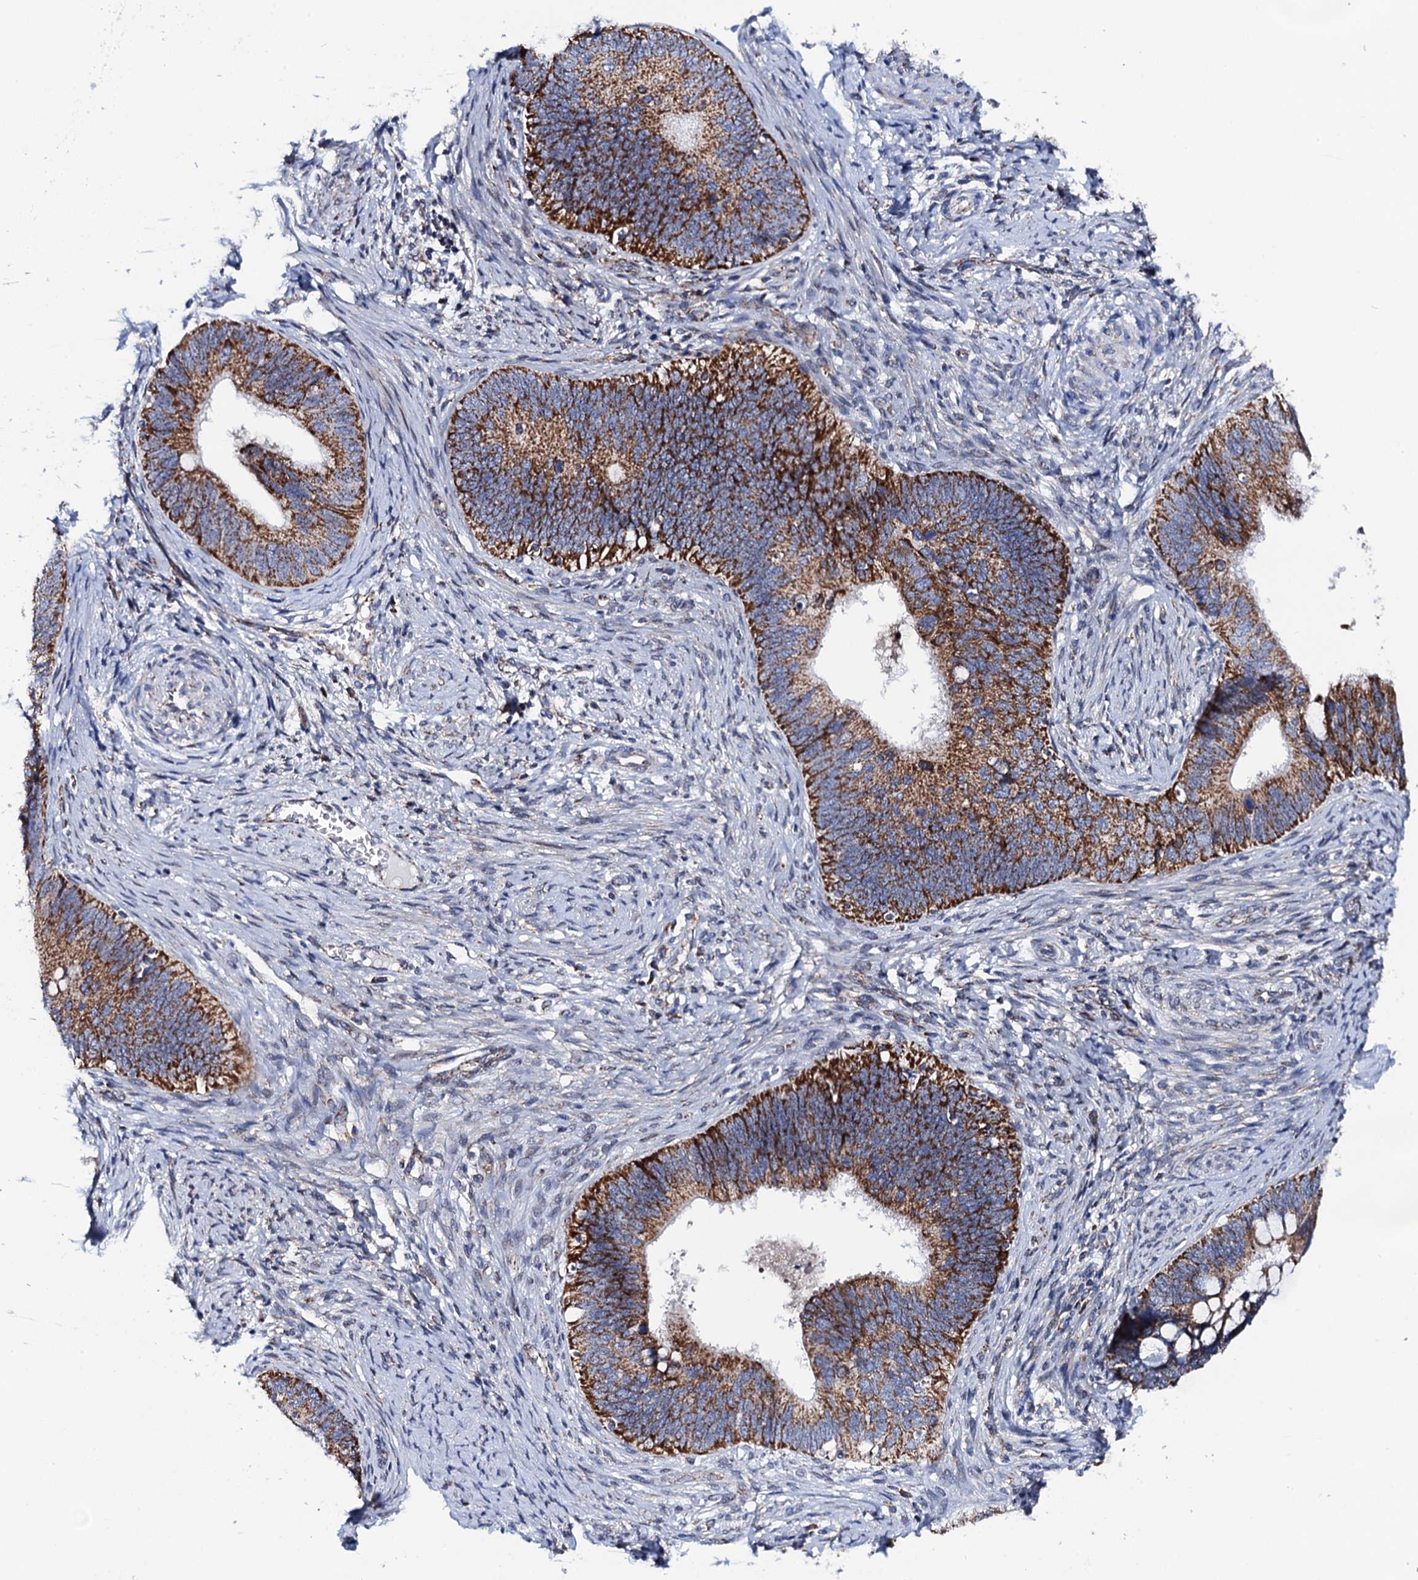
{"staining": {"intensity": "moderate", "quantity": ">75%", "location": "cytoplasmic/membranous"}, "tissue": "cervical cancer", "cell_type": "Tumor cells", "image_type": "cancer", "snomed": [{"axis": "morphology", "description": "Adenocarcinoma, NOS"}, {"axis": "topography", "description": "Cervix"}], "caption": "IHC histopathology image of human cervical adenocarcinoma stained for a protein (brown), which exhibits medium levels of moderate cytoplasmic/membranous expression in approximately >75% of tumor cells.", "gene": "PTCD3", "patient": {"sex": "female", "age": 42}}